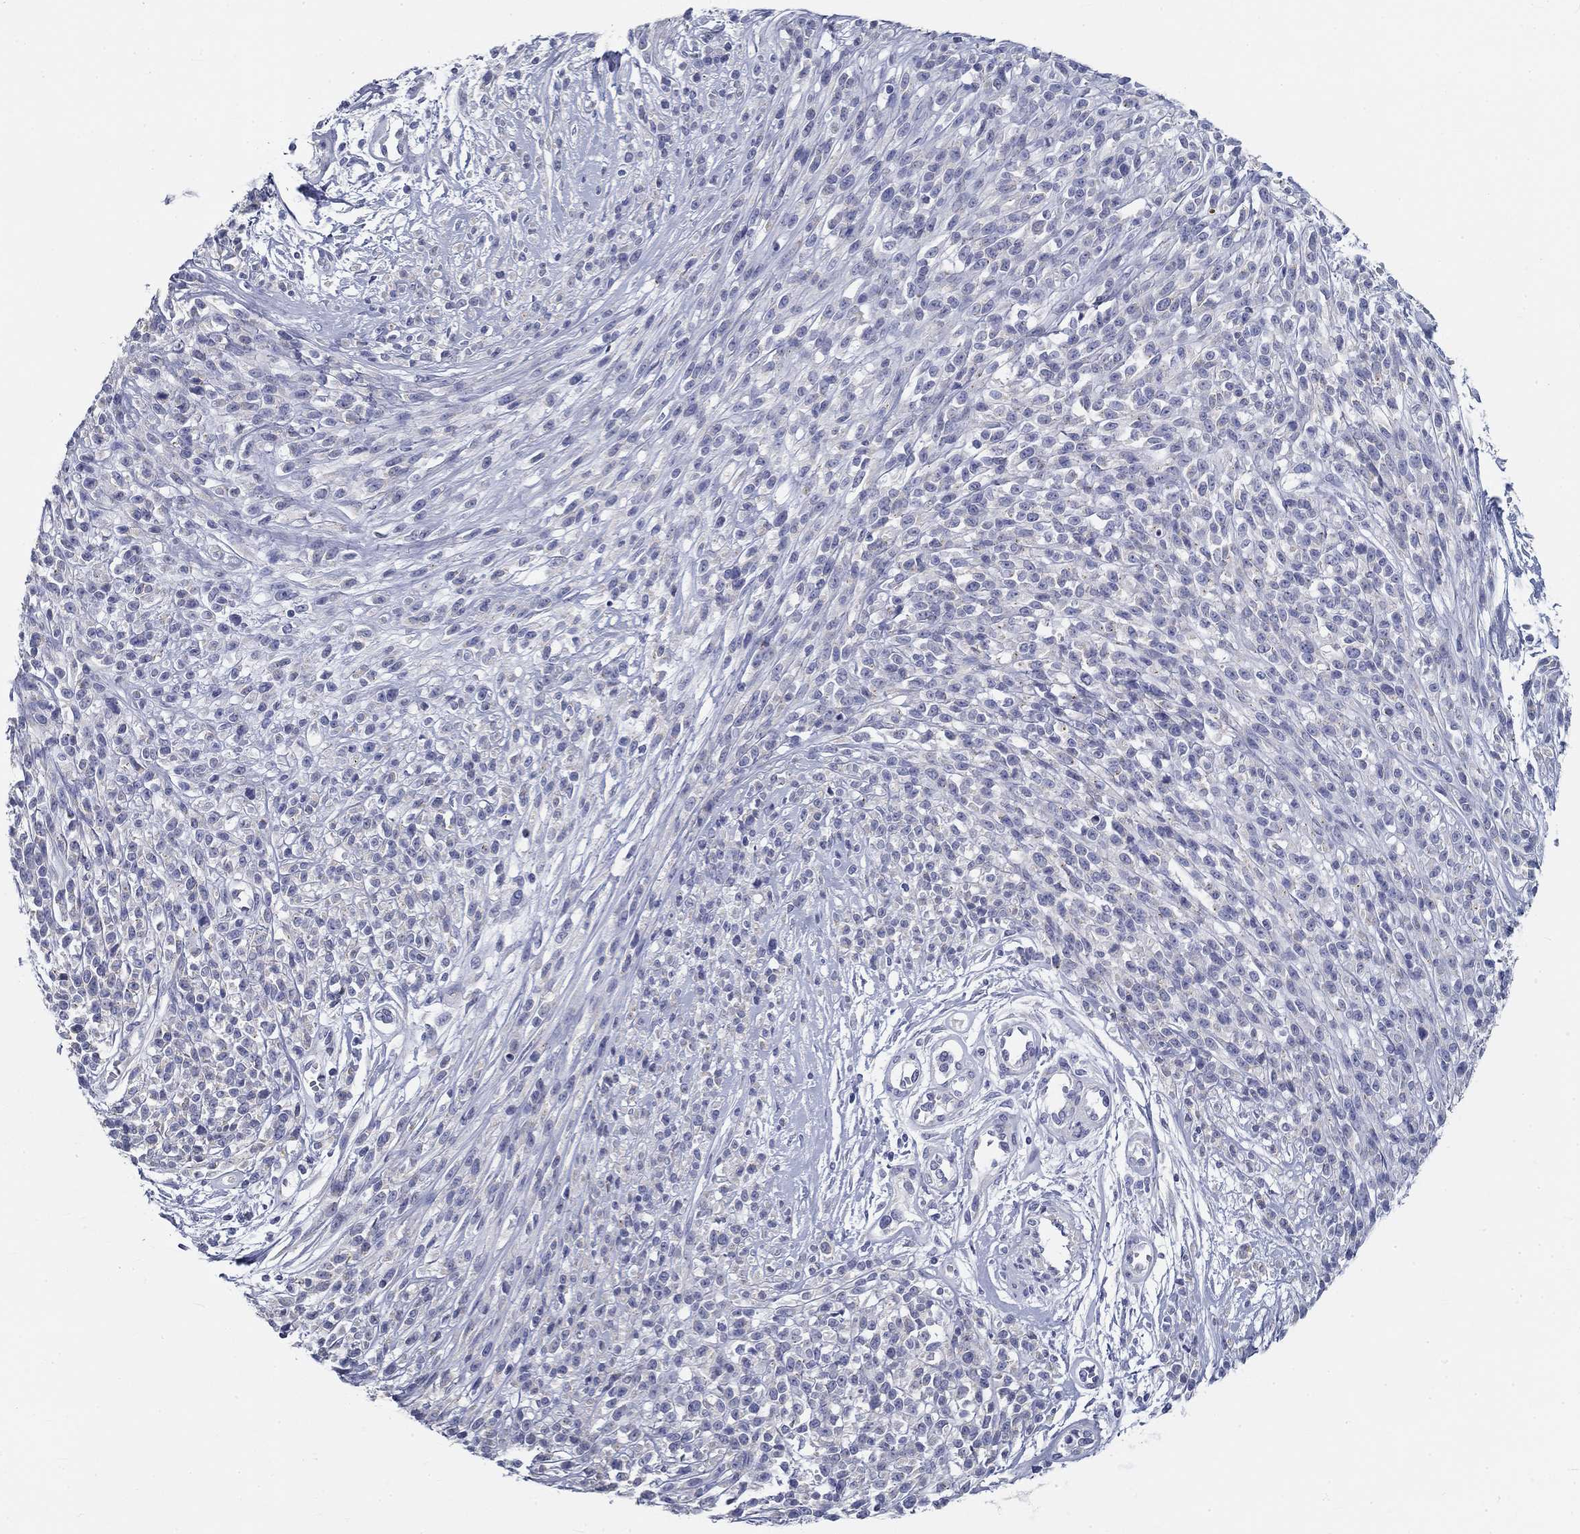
{"staining": {"intensity": "negative", "quantity": "none", "location": "none"}, "tissue": "melanoma", "cell_type": "Tumor cells", "image_type": "cancer", "snomed": [{"axis": "morphology", "description": "Malignant melanoma, NOS"}, {"axis": "topography", "description": "Skin"}, {"axis": "topography", "description": "Skin of trunk"}], "caption": "This is an immunohistochemistry histopathology image of human melanoma. There is no expression in tumor cells.", "gene": "GALNTL5", "patient": {"sex": "male", "age": 74}}